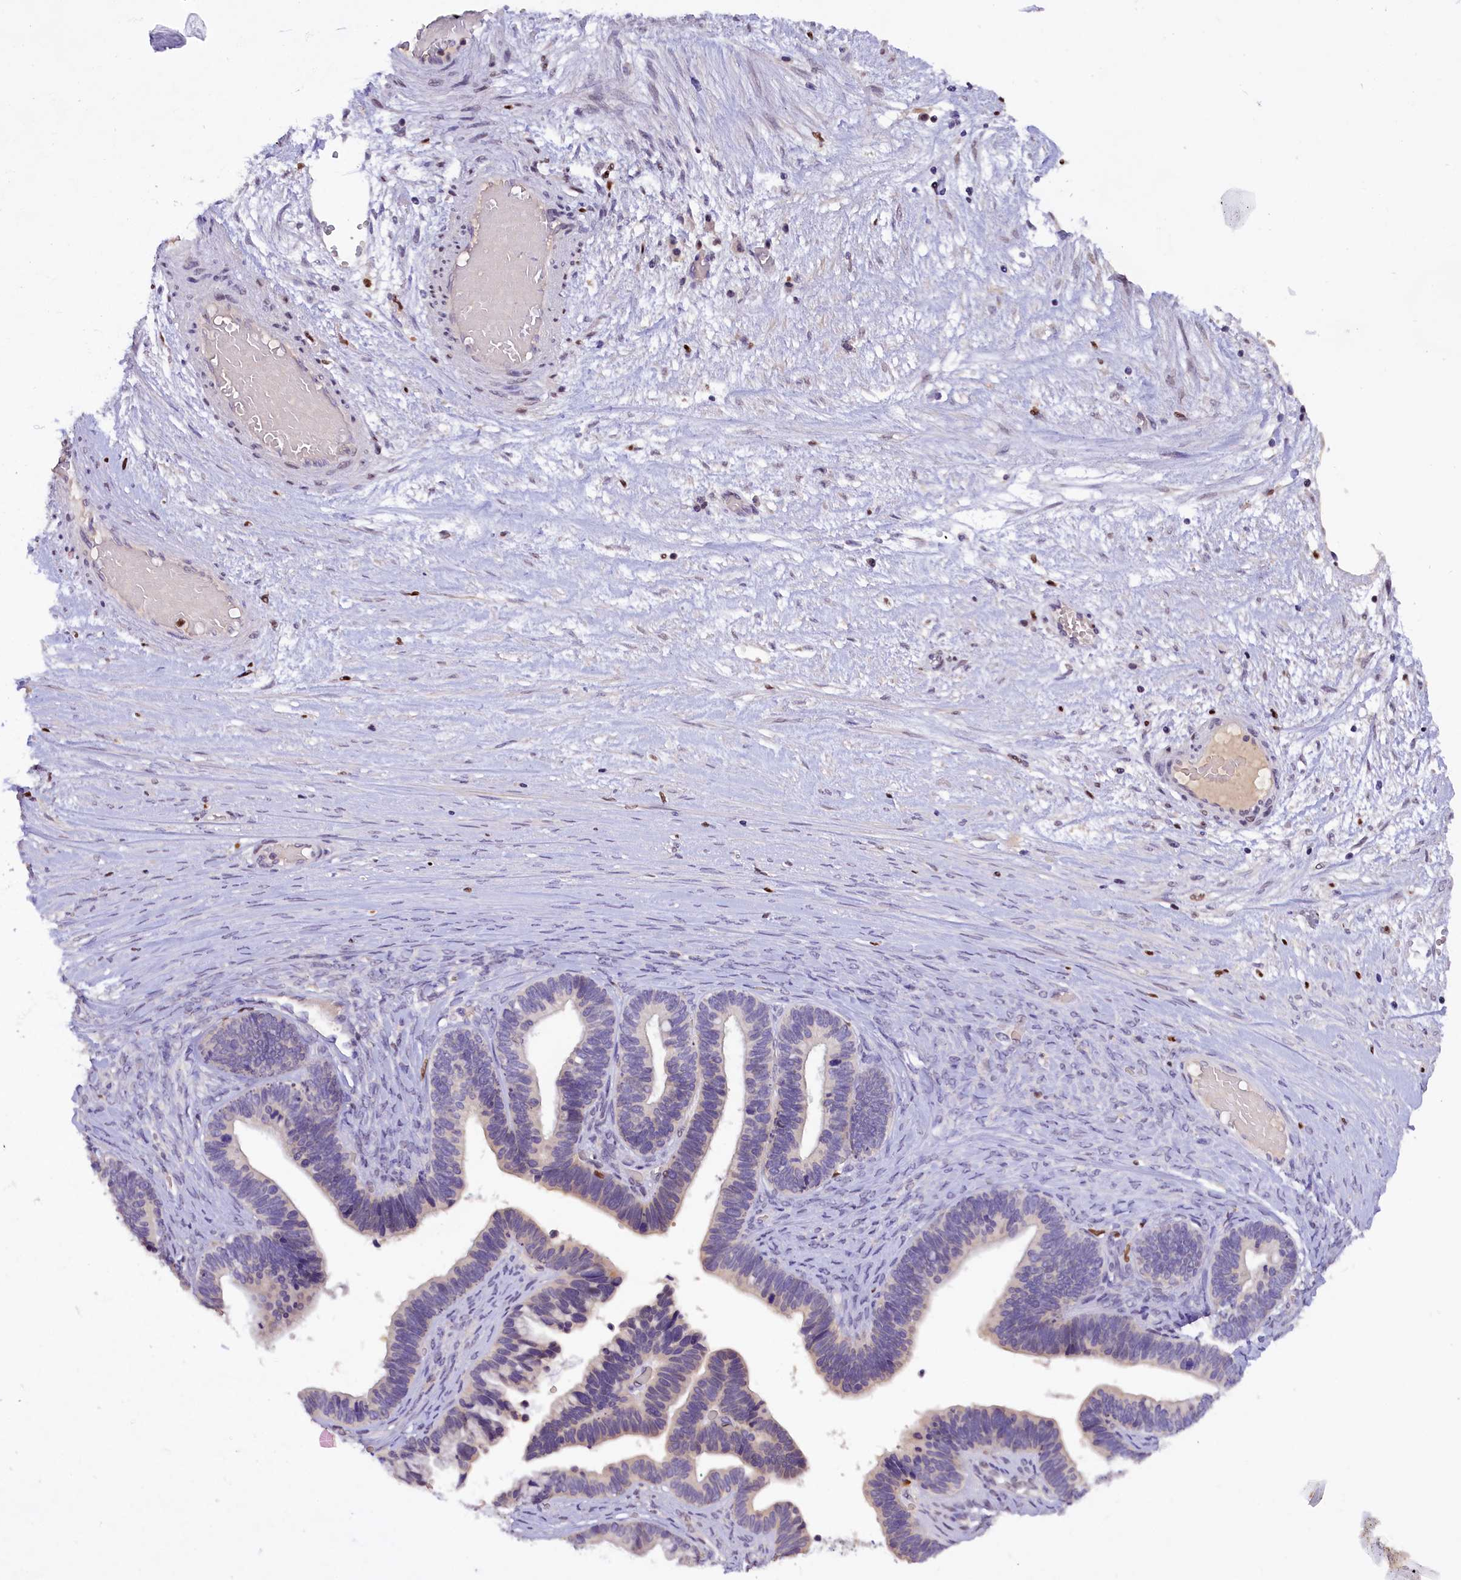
{"staining": {"intensity": "negative", "quantity": "none", "location": "none"}, "tissue": "ovarian cancer", "cell_type": "Tumor cells", "image_type": "cancer", "snomed": [{"axis": "morphology", "description": "Cystadenocarcinoma, serous, NOS"}, {"axis": "topography", "description": "Ovary"}], "caption": "Ovarian cancer (serous cystadenocarcinoma) stained for a protein using immunohistochemistry (IHC) demonstrates no staining tumor cells.", "gene": "BTBD9", "patient": {"sex": "female", "age": 56}}